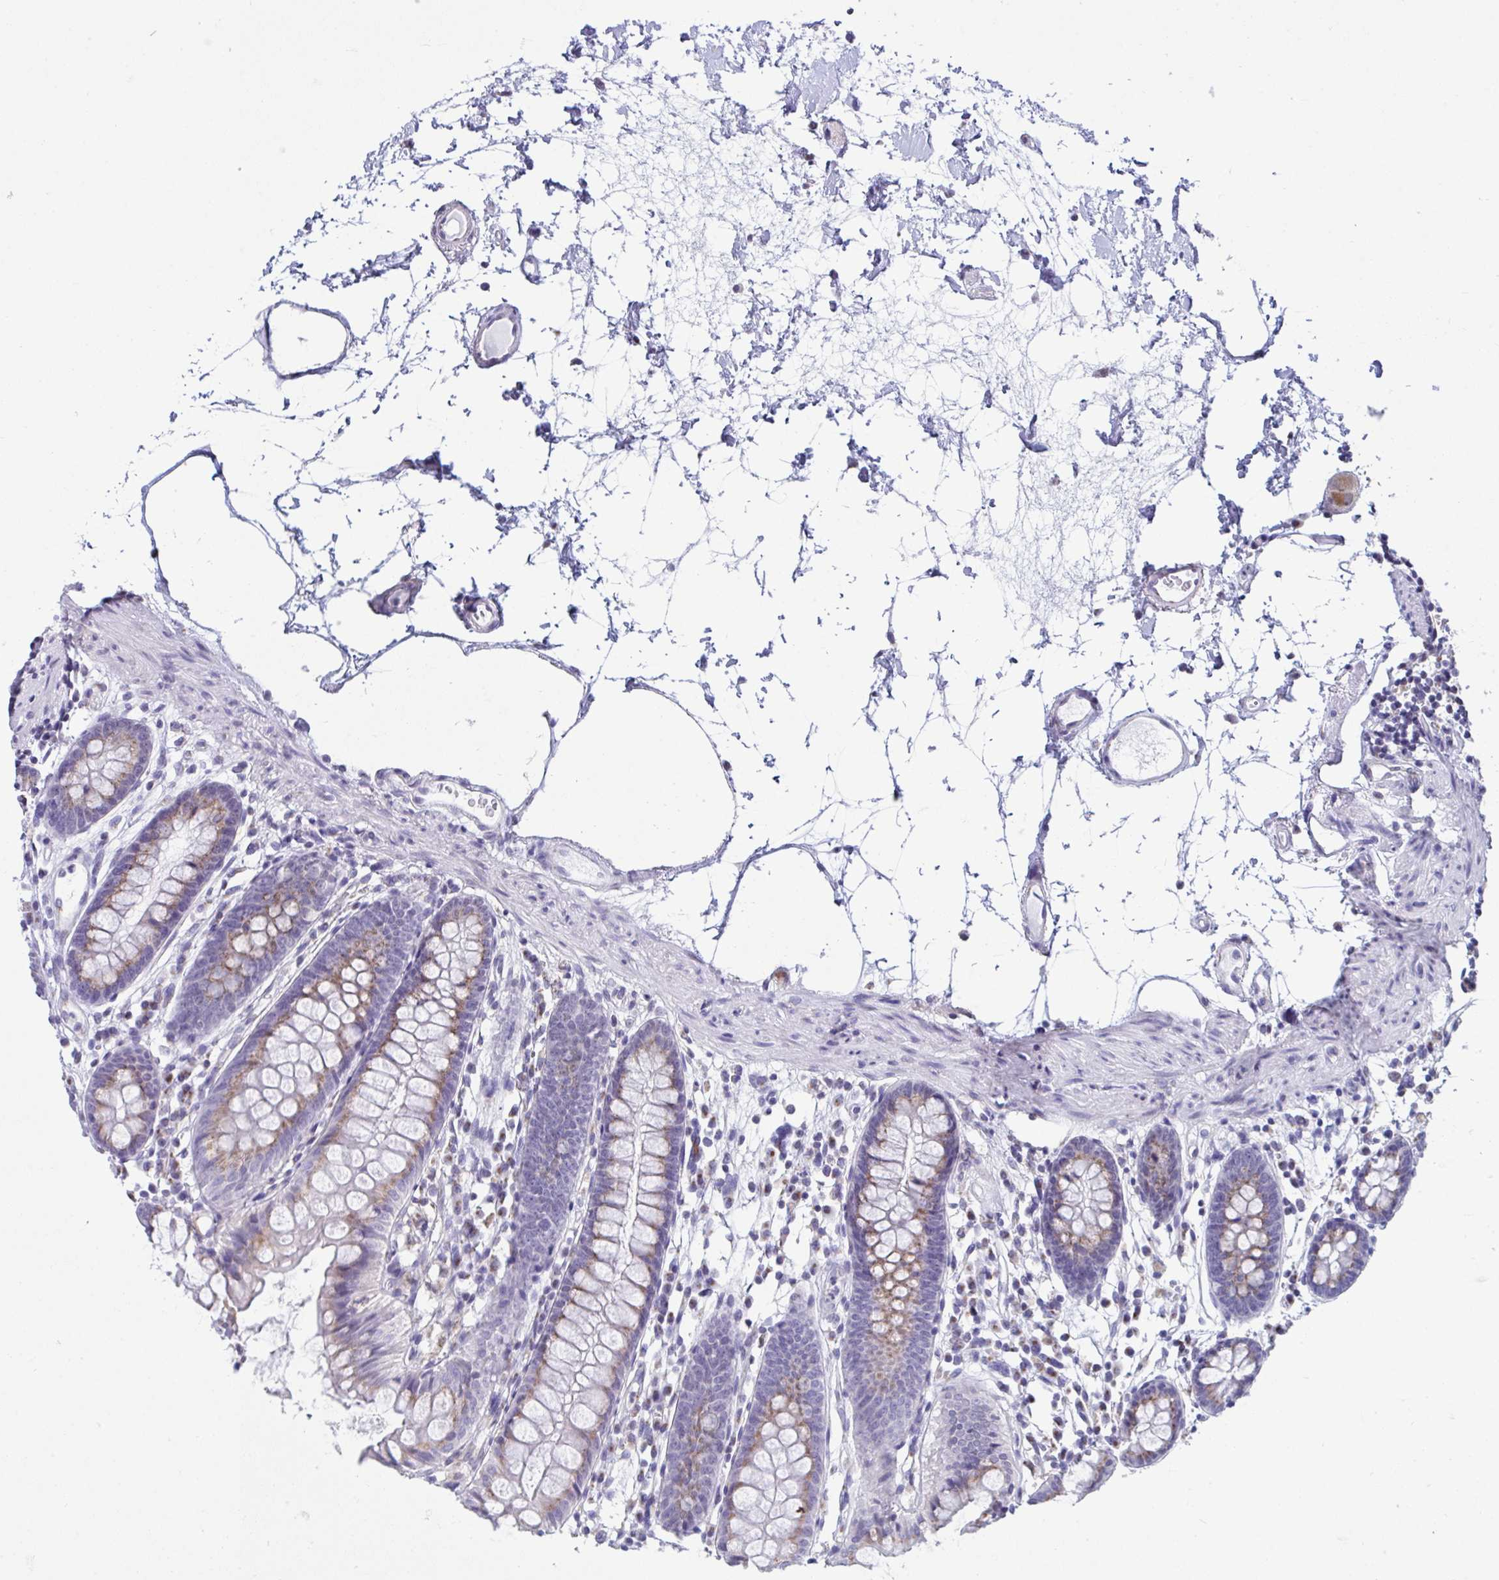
{"staining": {"intensity": "negative", "quantity": "none", "location": "none"}, "tissue": "colon", "cell_type": "Endothelial cells", "image_type": "normal", "snomed": [{"axis": "morphology", "description": "Normal tissue, NOS"}, {"axis": "topography", "description": "Colon"}], "caption": "DAB (3,3'-diaminobenzidine) immunohistochemical staining of benign human colon reveals no significant positivity in endothelial cells.", "gene": "SCLY", "patient": {"sex": "female", "age": 84}}